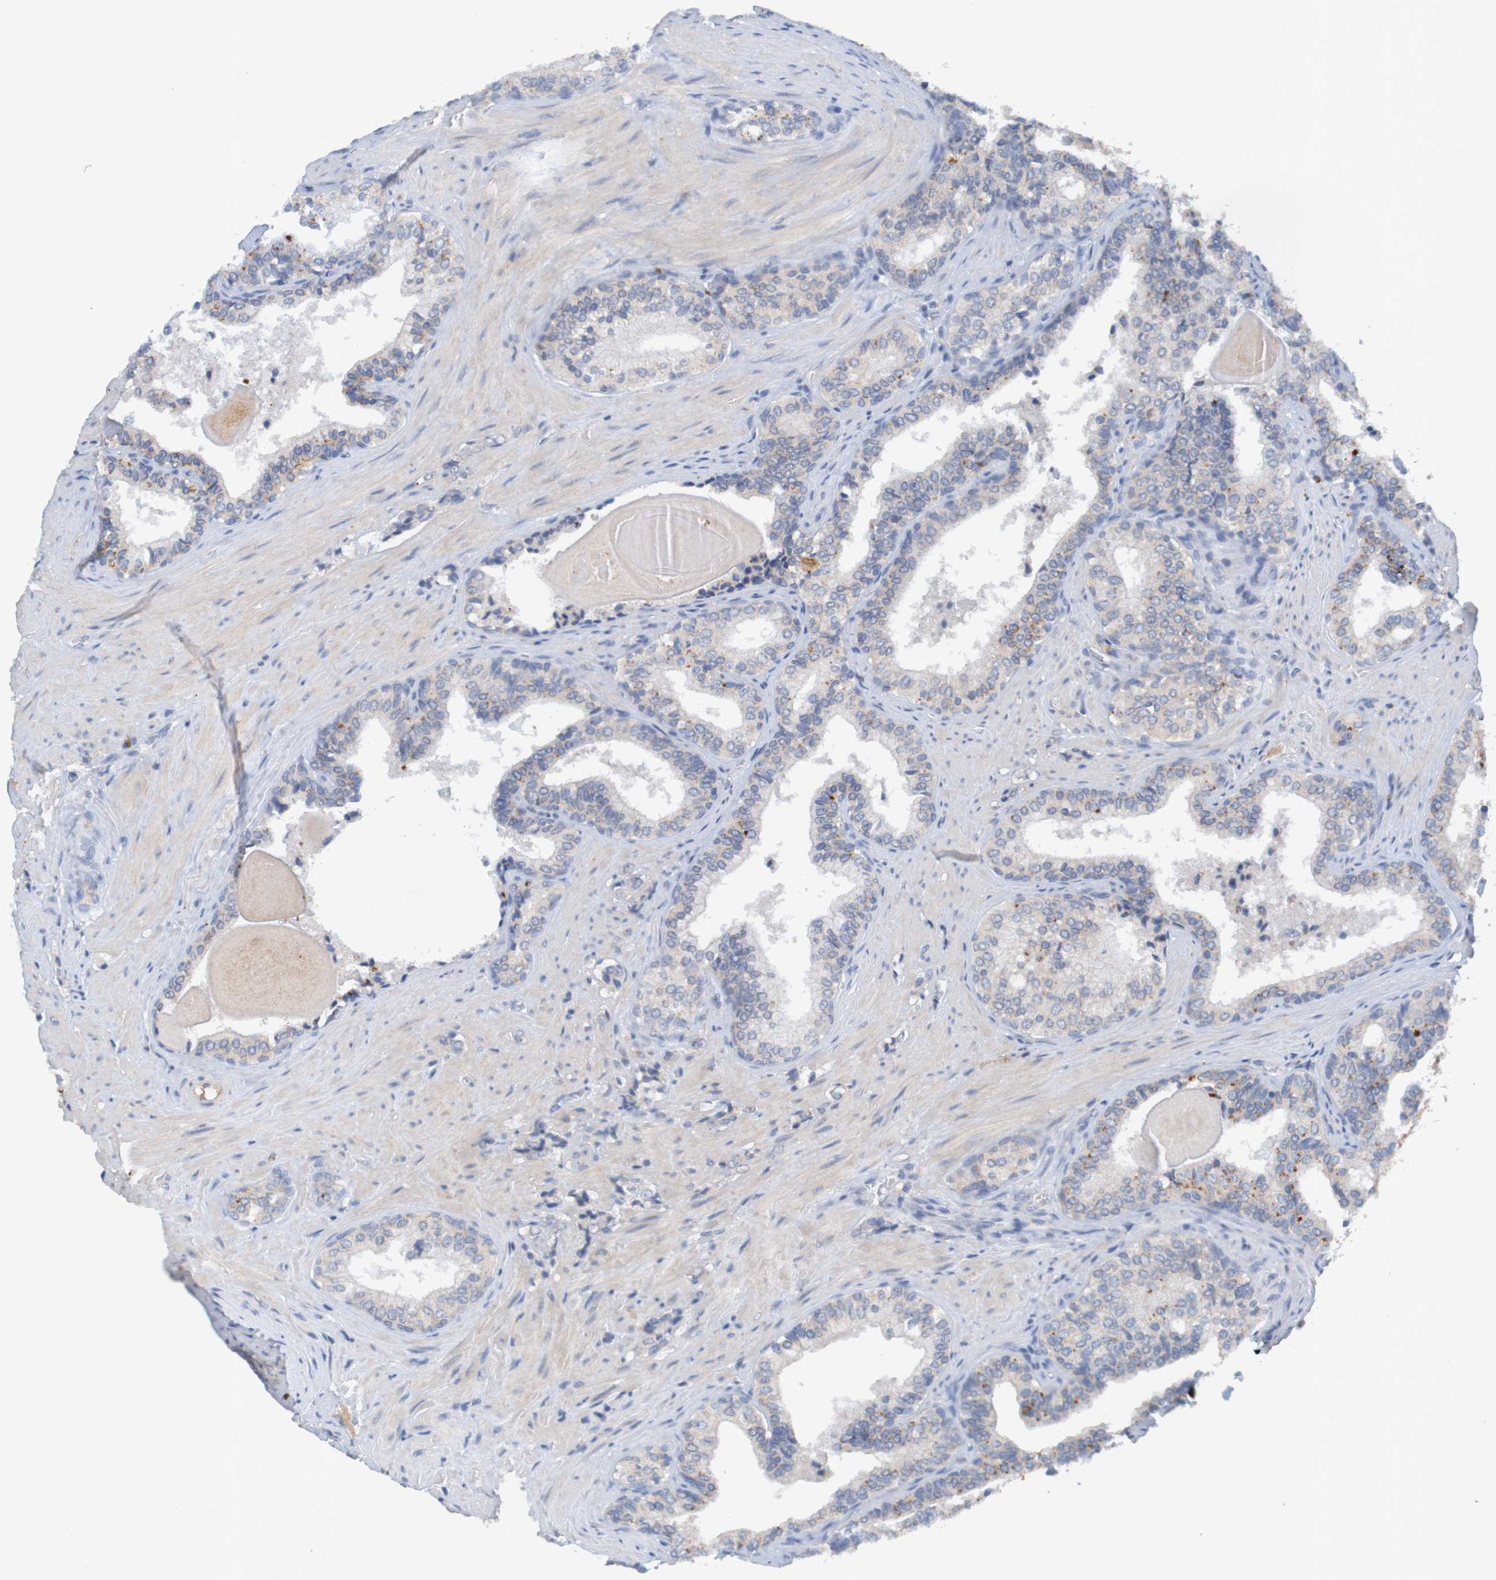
{"staining": {"intensity": "weak", "quantity": "<25%", "location": "cytoplasmic/membranous"}, "tissue": "prostate cancer", "cell_type": "Tumor cells", "image_type": "cancer", "snomed": [{"axis": "morphology", "description": "Adenocarcinoma, Low grade"}, {"axis": "topography", "description": "Prostate"}], "caption": "Immunohistochemistry histopathology image of neoplastic tissue: human prostate low-grade adenocarcinoma stained with DAB reveals no significant protein positivity in tumor cells. (Brightfield microscopy of DAB immunohistochemistry (IHC) at high magnification).", "gene": "LTA", "patient": {"sex": "male", "age": 60}}